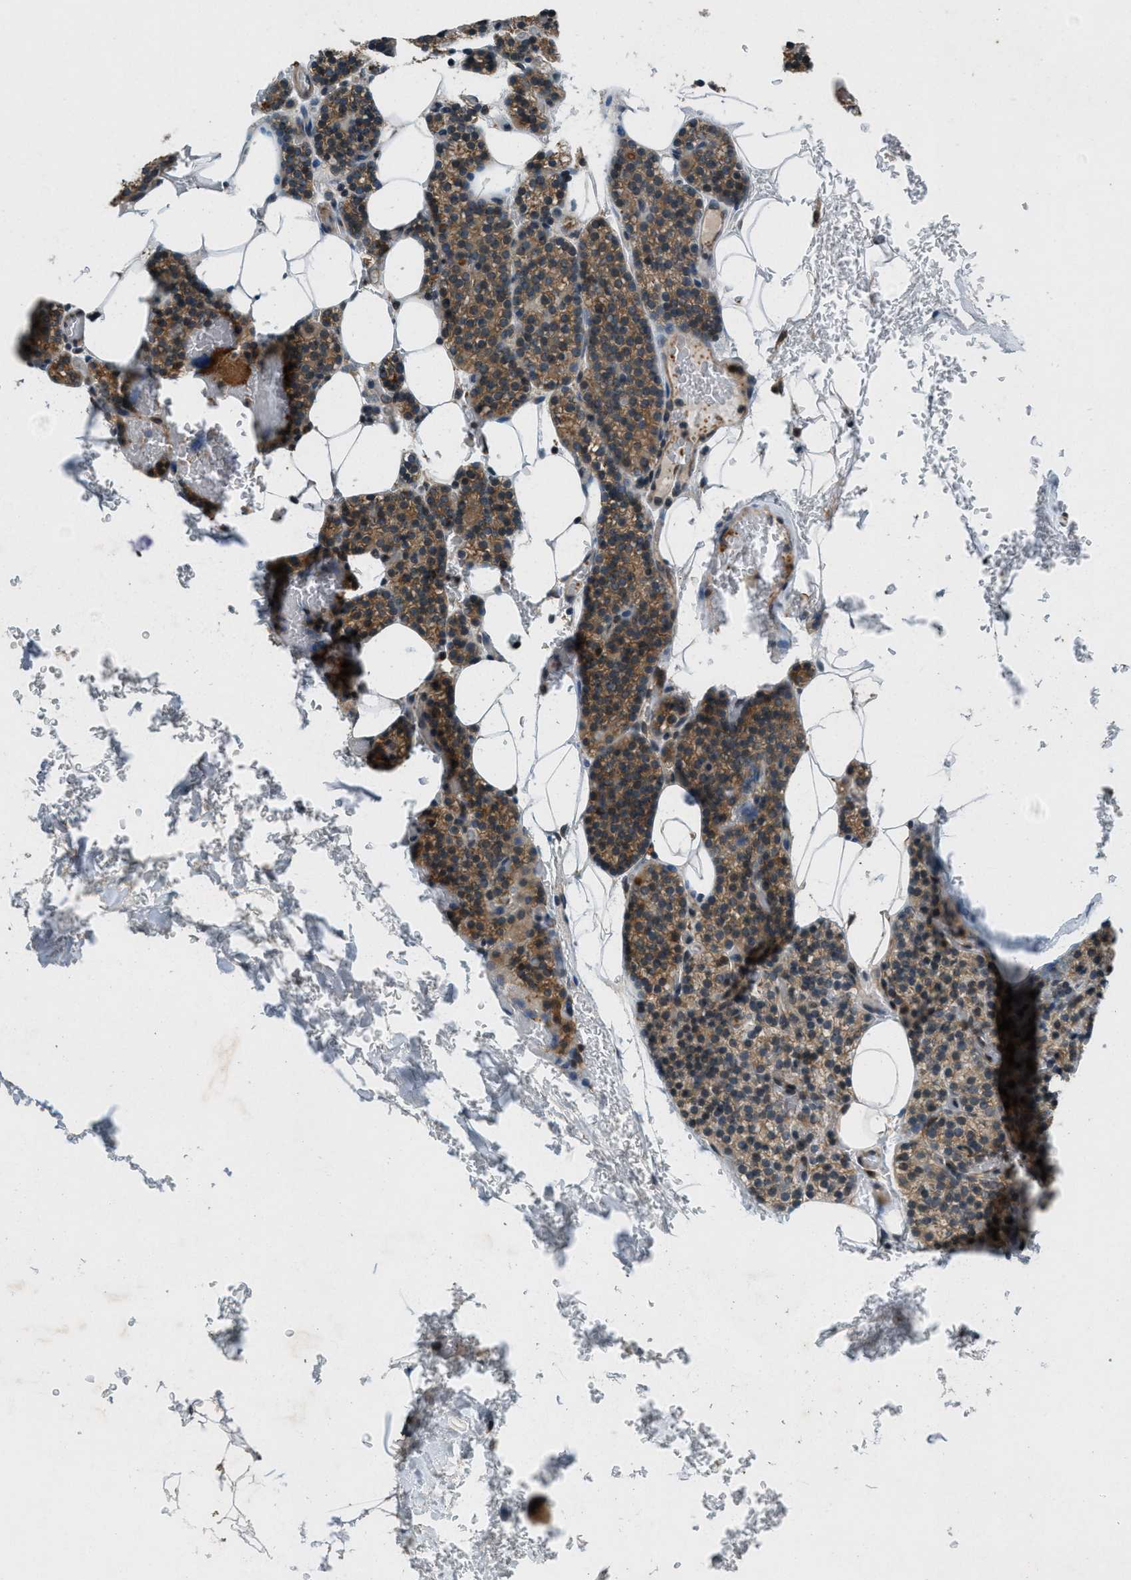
{"staining": {"intensity": "moderate", "quantity": ">75%", "location": "cytoplasmic/membranous"}, "tissue": "parathyroid gland", "cell_type": "Glandular cells", "image_type": "normal", "snomed": [{"axis": "morphology", "description": "Normal tissue, NOS"}, {"axis": "morphology", "description": "Inflammation chronic"}, {"axis": "morphology", "description": "Goiter, colloid"}, {"axis": "topography", "description": "Thyroid gland"}, {"axis": "topography", "description": "Parathyroid gland"}], "caption": "About >75% of glandular cells in unremarkable parathyroid gland demonstrate moderate cytoplasmic/membranous protein staining as visualized by brown immunohistochemical staining.", "gene": "EPSTI1", "patient": {"sex": "male", "age": 65}}